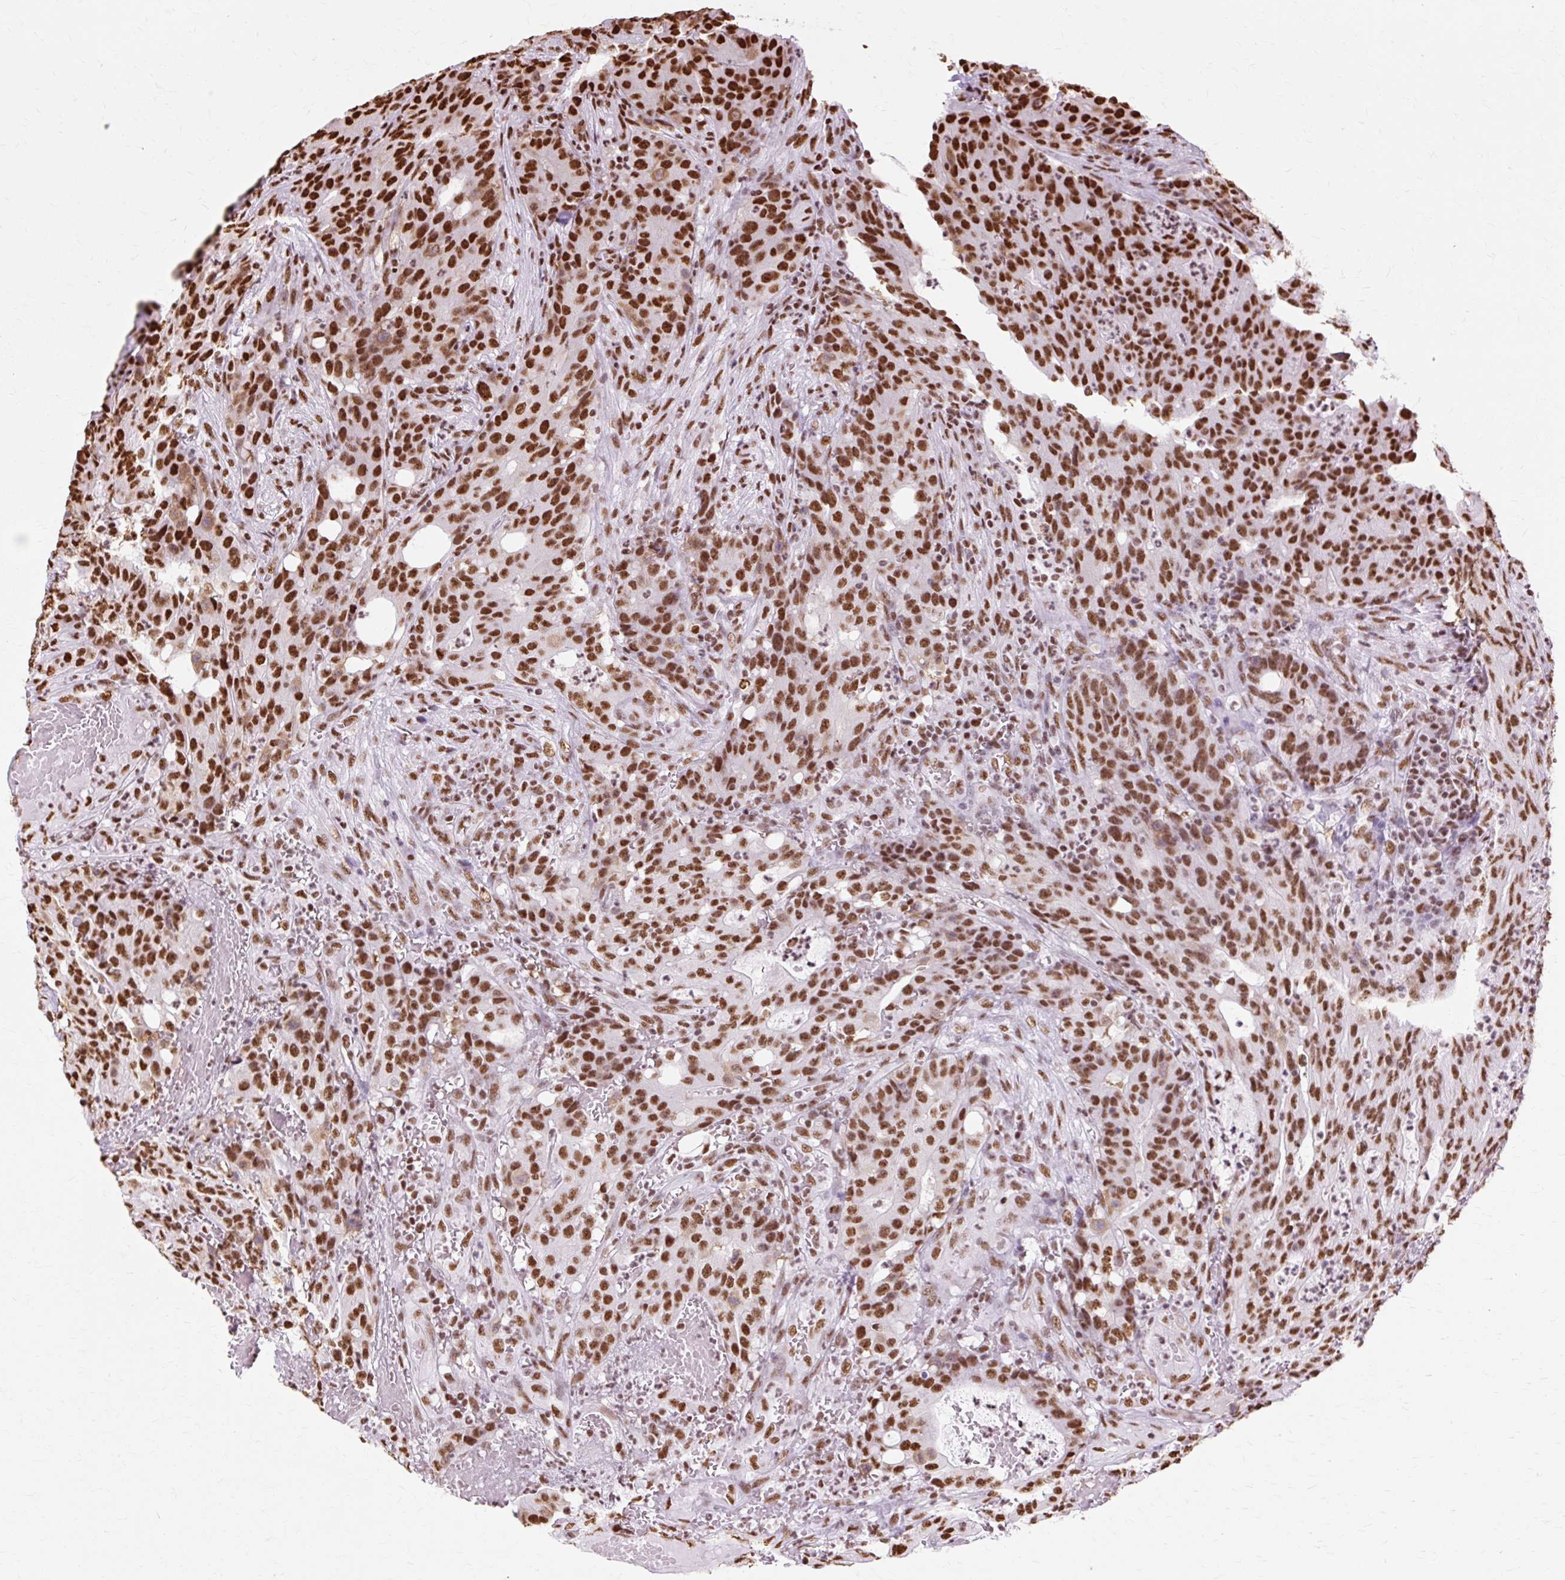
{"staining": {"intensity": "strong", "quantity": ">75%", "location": "nuclear"}, "tissue": "colorectal cancer", "cell_type": "Tumor cells", "image_type": "cancer", "snomed": [{"axis": "morphology", "description": "Adenocarcinoma, NOS"}, {"axis": "topography", "description": "Colon"}], "caption": "Brown immunohistochemical staining in human colorectal adenocarcinoma shows strong nuclear expression in about >75% of tumor cells.", "gene": "XRCC6", "patient": {"sex": "male", "age": 83}}